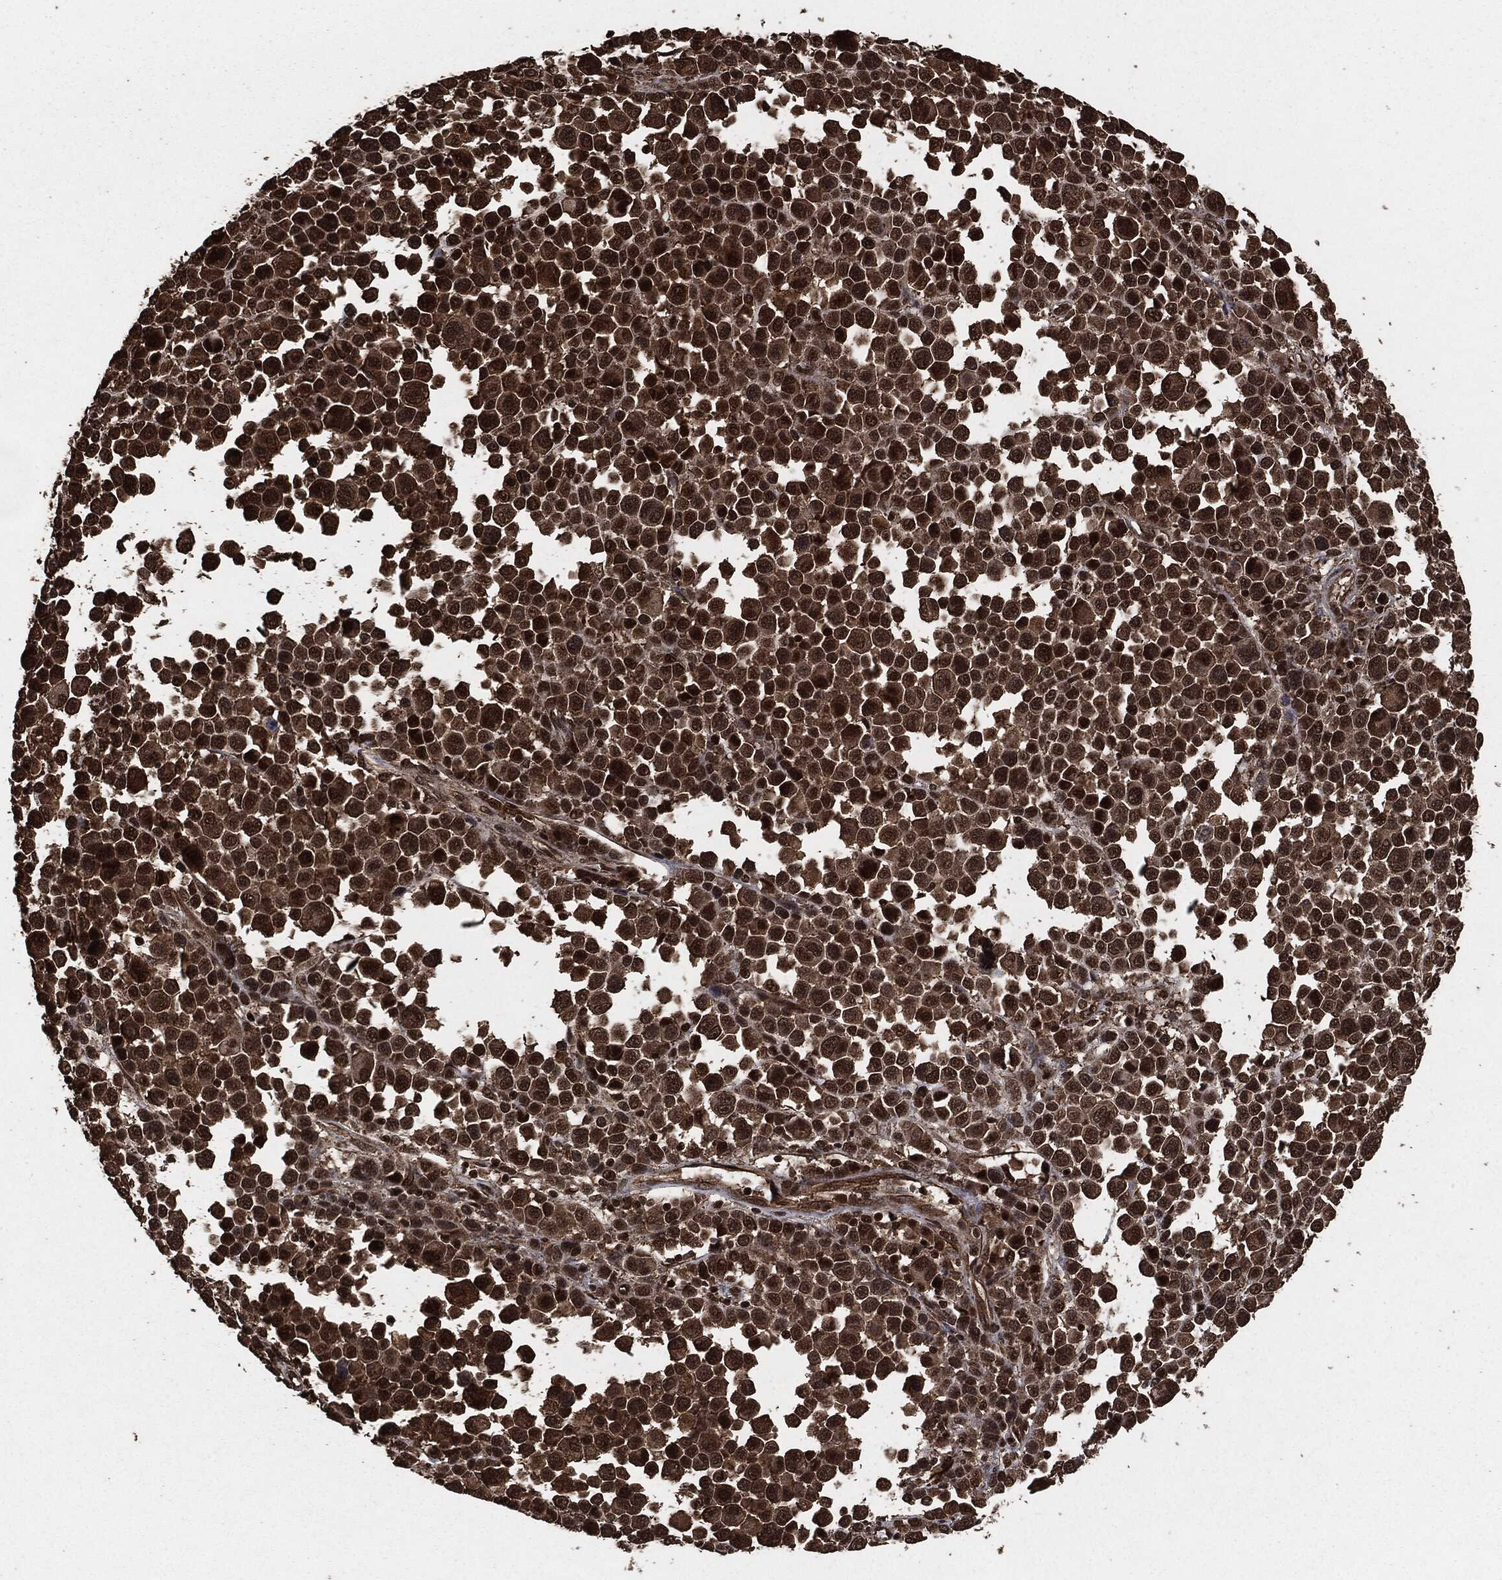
{"staining": {"intensity": "strong", "quantity": "<25%", "location": "cytoplasmic/membranous"}, "tissue": "melanoma", "cell_type": "Tumor cells", "image_type": "cancer", "snomed": [{"axis": "morphology", "description": "Malignant melanoma, NOS"}, {"axis": "topography", "description": "Skin"}], "caption": "Protein analysis of melanoma tissue shows strong cytoplasmic/membranous expression in approximately <25% of tumor cells.", "gene": "EGFR", "patient": {"sex": "female", "age": 57}}